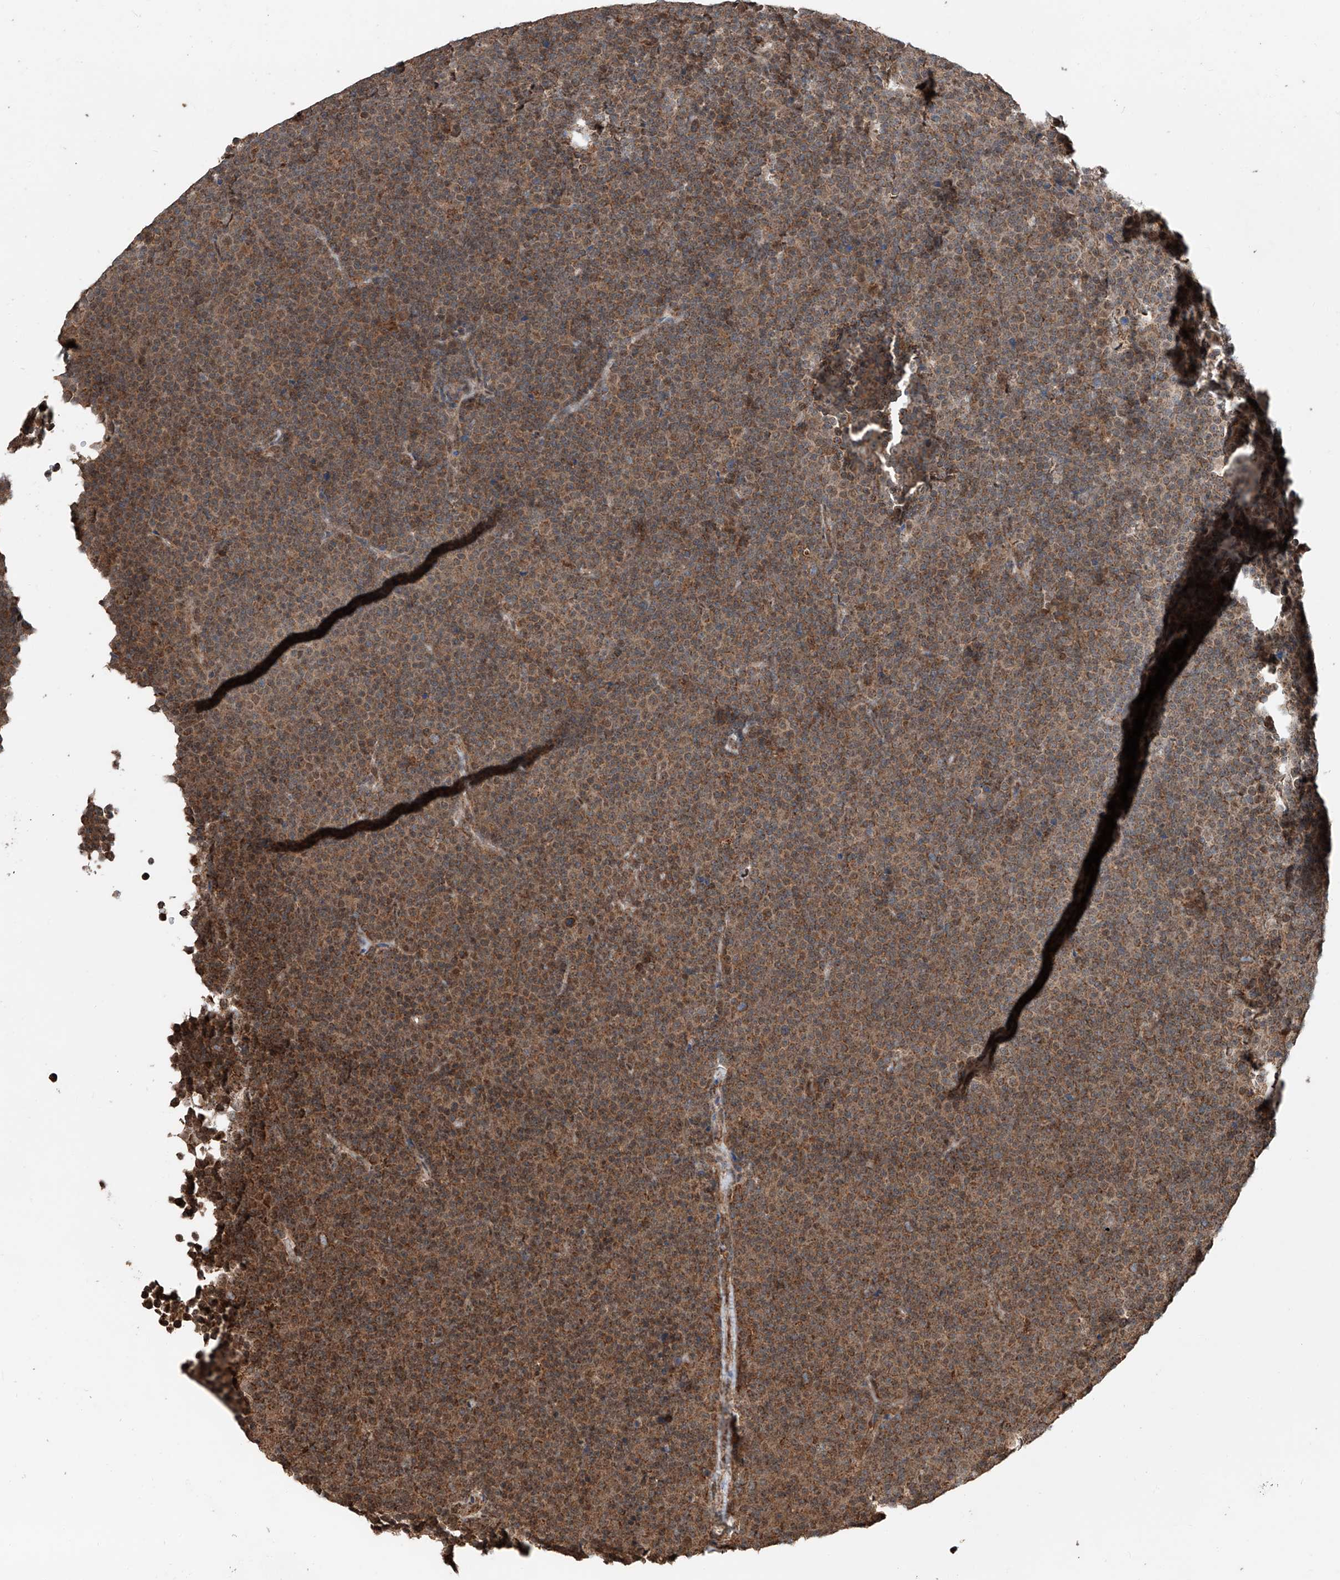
{"staining": {"intensity": "moderate", "quantity": ">75%", "location": "cytoplasmic/membranous"}, "tissue": "lymphoma", "cell_type": "Tumor cells", "image_type": "cancer", "snomed": [{"axis": "morphology", "description": "Malignant lymphoma, non-Hodgkin's type, Low grade"}, {"axis": "topography", "description": "Lymph node"}], "caption": "Immunohistochemical staining of human low-grade malignant lymphoma, non-Hodgkin's type shows medium levels of moderate cytoplasmic/membranous expression in approximately >75% of tumor cells.", "gene": "ZNF445", "patient": {"sex": "female", "age": 67}}